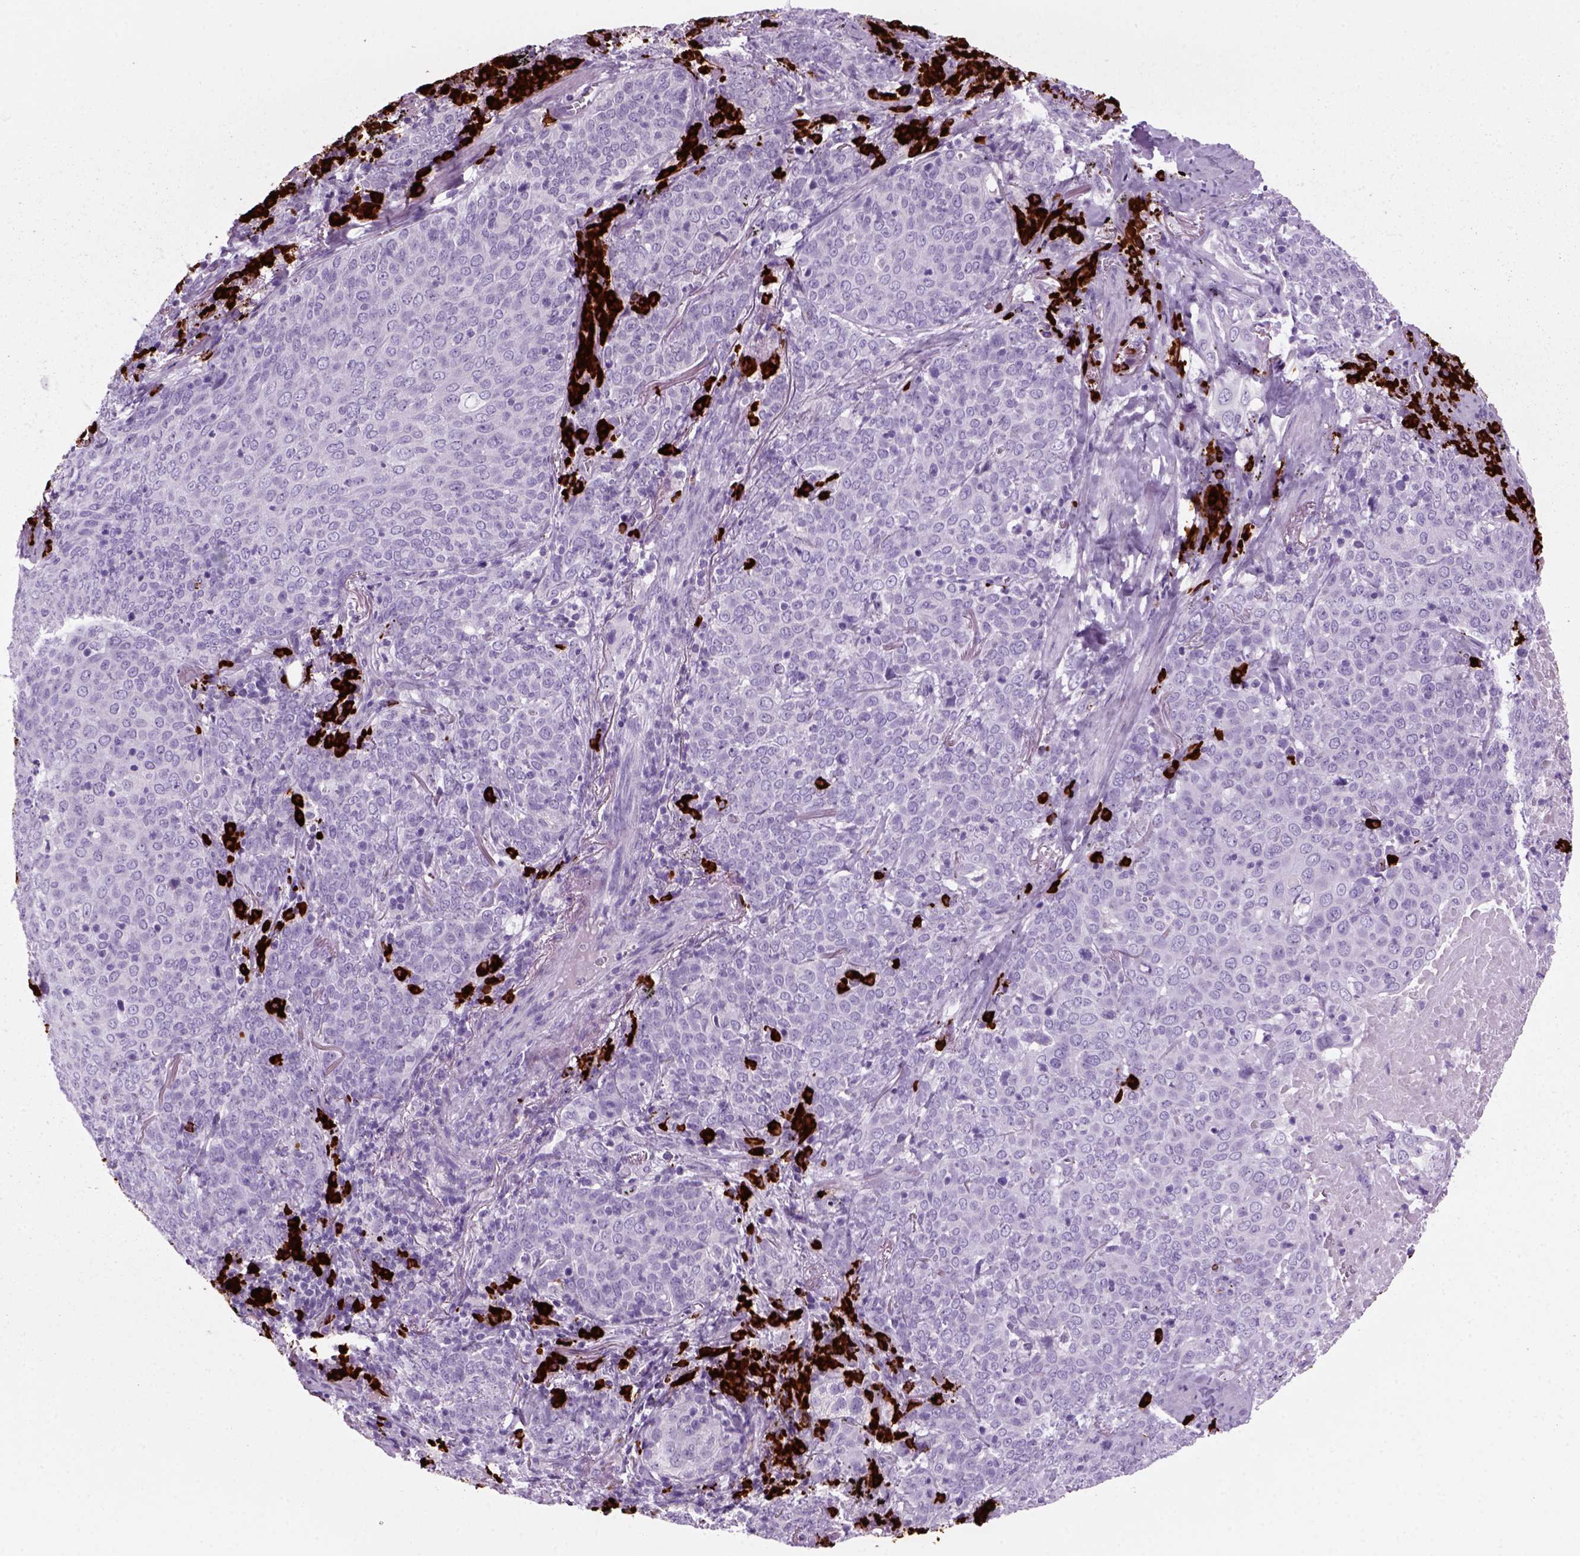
{"staining": {"intensity": "negative", "quantity": "none", "location": "none"}, "tissue": "lung cancer", "cell_type": "Tumor cells", "image_type": "cancer", "snomed": [{"axis": "morphology", "description": "Squamous cell carcinoma, NOS"}, {"axis": "topography", "description": "Lung"}], "caption": "This is a micrograph of immunohistochemistry staining of lung squamous cell carcinoma, which shows no staining in tumor cells.", "gene": "MZB1", "patient": {"sex": "male", "age": 82}}